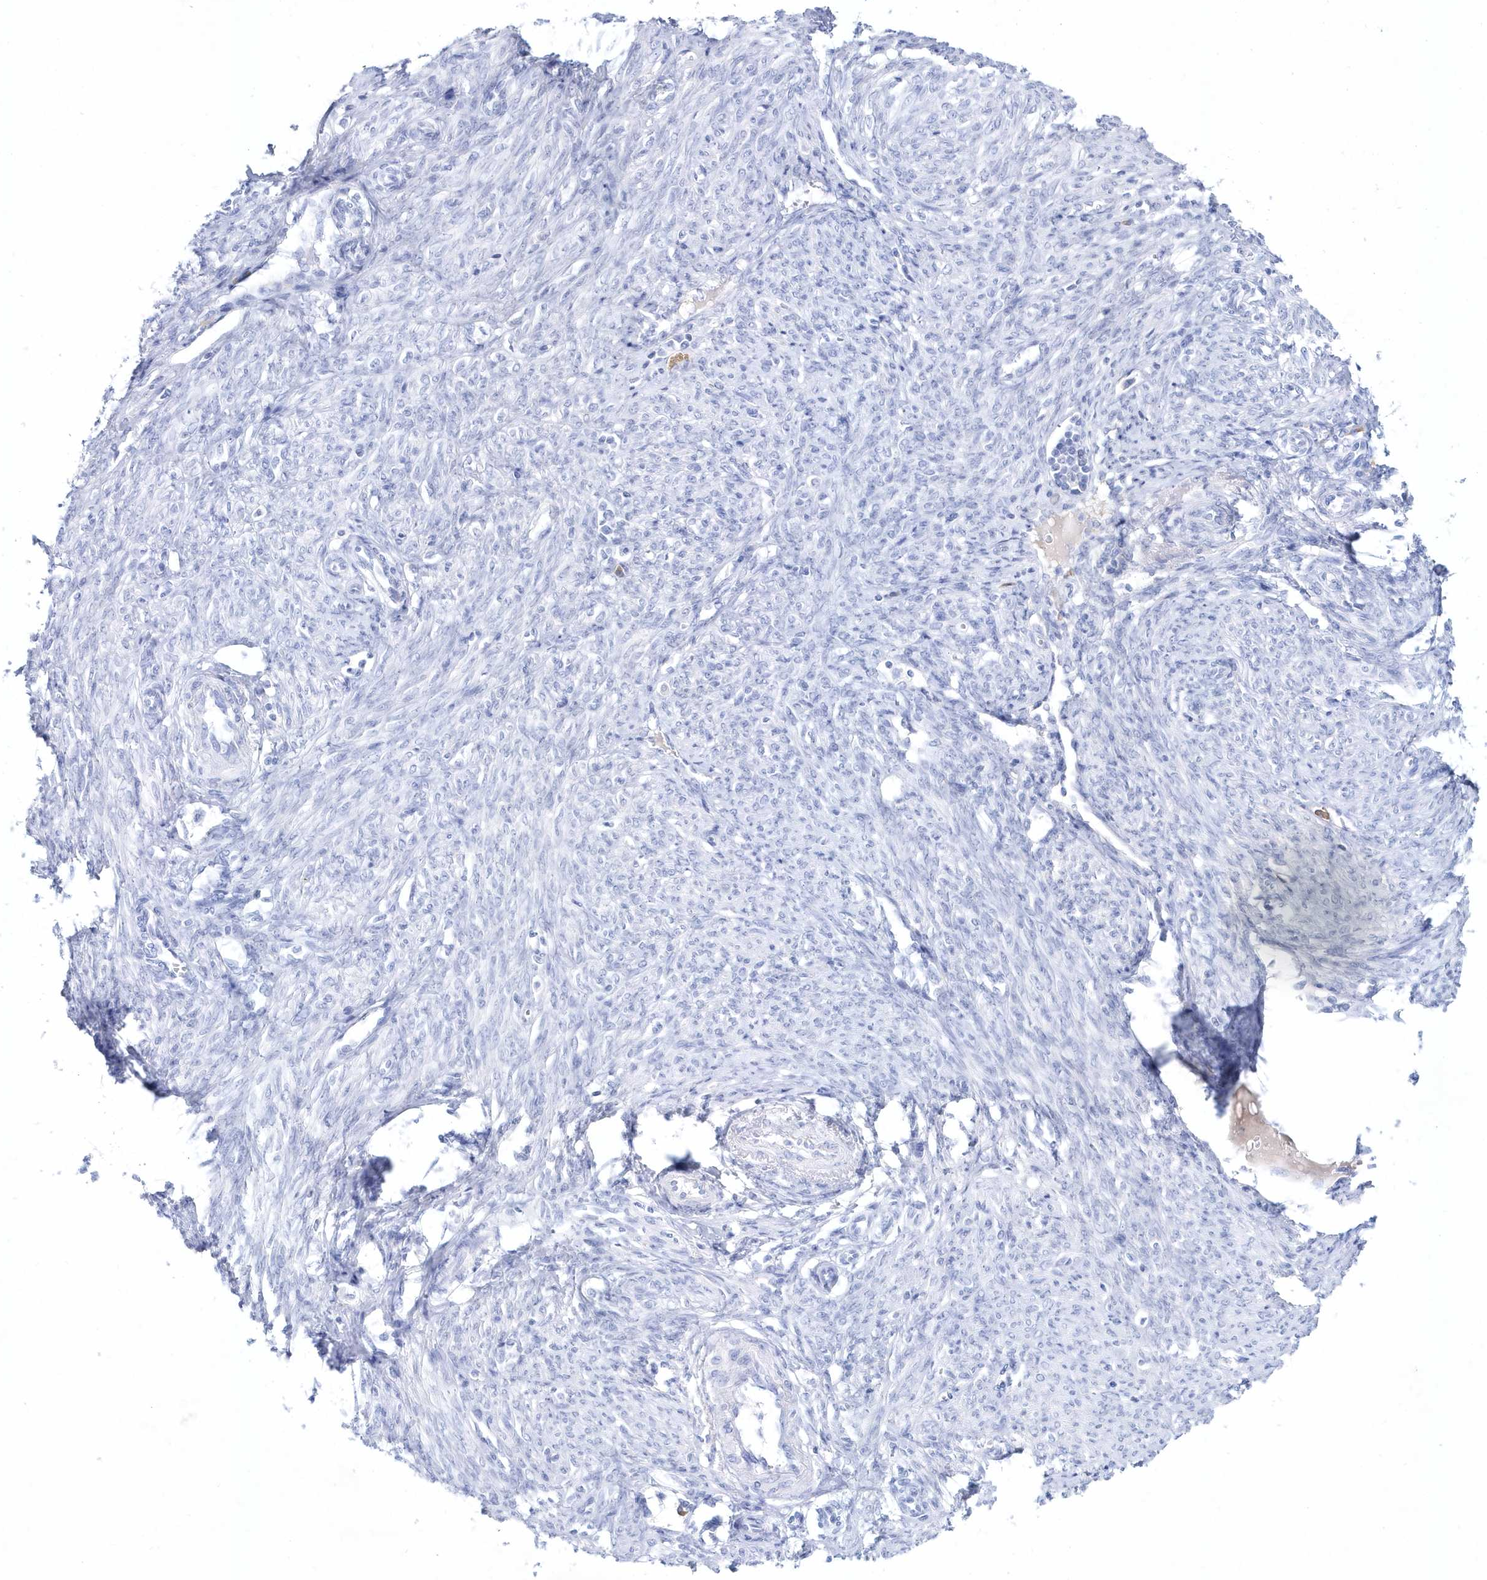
{"staining": {"intensity": "negative", "quantity": "none", "location": "none"}, "tissue": "endometrial cancer", "cell_type": "Tumor cells", "image_type": "cancer", "snomed": [{"axis": "morphology", "description": "Adenocarcinoma, NOS"}, {"axis": "topography", "description": "Uterus"}], "caption": "Tumor cells are negative for protein expression in human endometrial adenocarcinoma.", "gene": "SPINK7", "patient": {"sex": "female", "age": 77}}